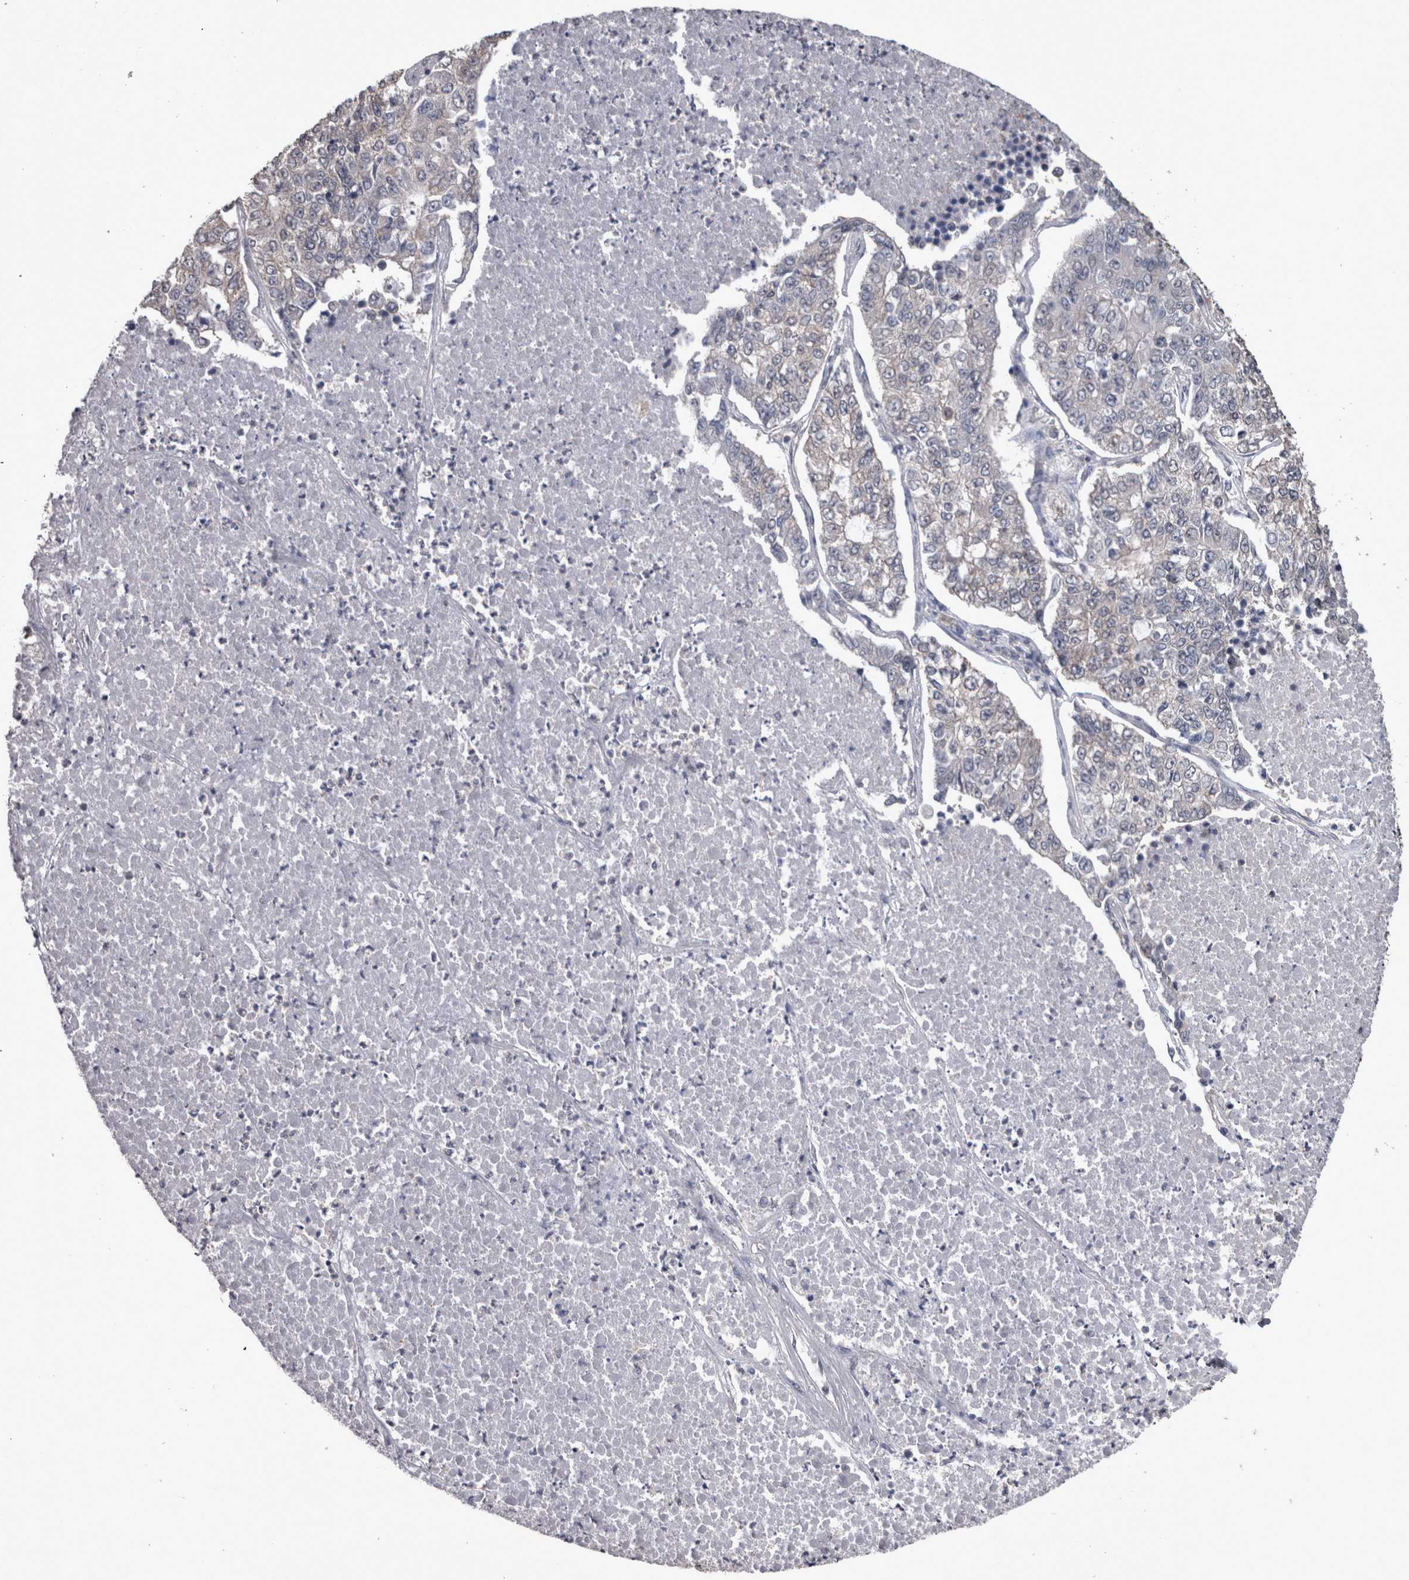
{"staining": {"intensity": "negative", "quantity": "none", "location": "none"}, "tissue": "lung cancer", "cell_type": "Tumor cells", "image_type": "cancer", "snomed": [{"axis": "morphology", "description": "Adenocarcinoma, NOS"}, {"axis": "topography", "description": "Lung"}], "caption": "The histopathology image reveals no significant positivity in tumor cells of lung adenocarcinoma.", "gene": "DDX6", "patient": {"sex": "male", "age": 49}}